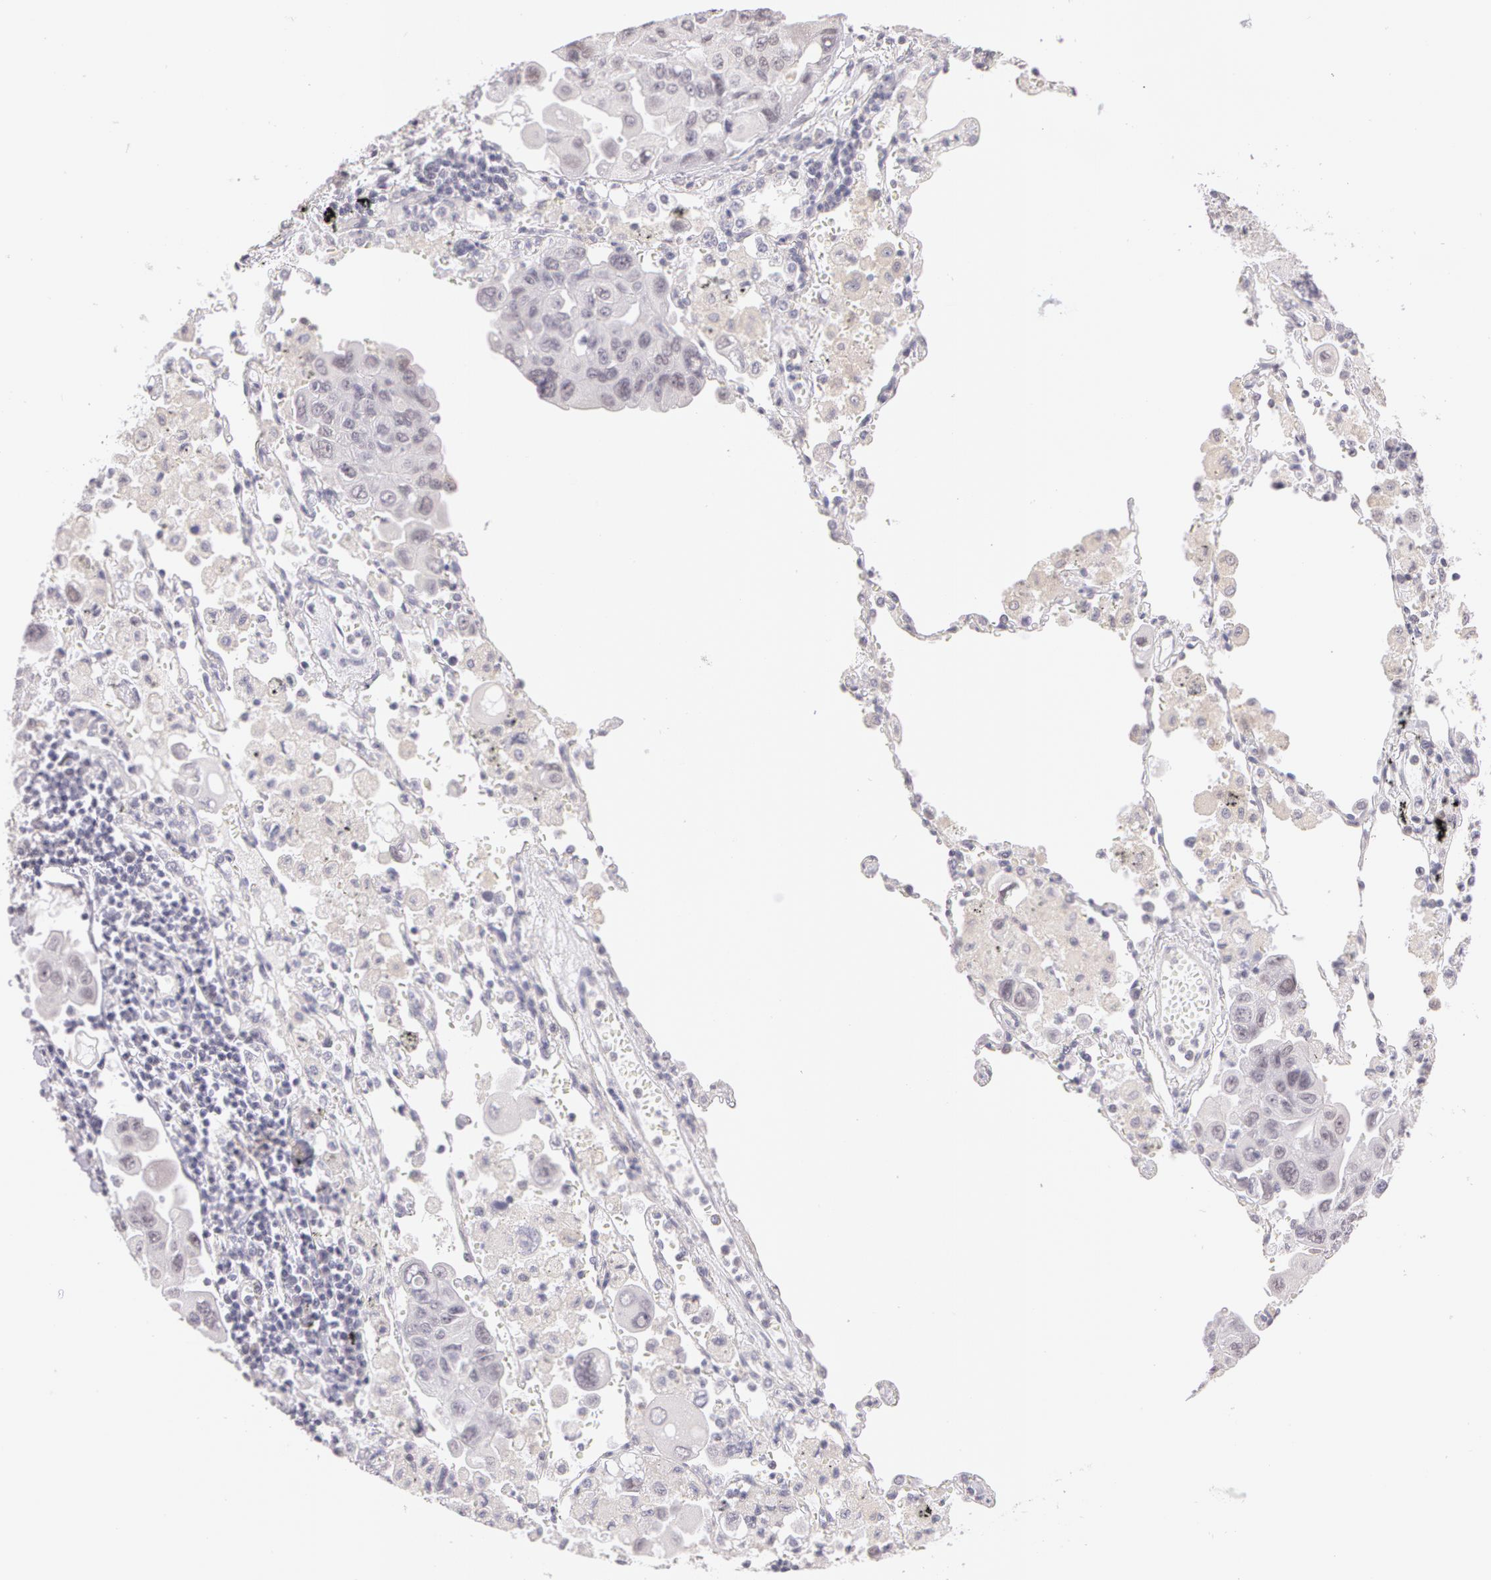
{"staining": {"intensity": "negative", "quantity": "none", "location": "none"}, "tissue": "lung cancer", "cell_type": "Tumor cells", "image_type": "cancer", "snomed": [{"axis": "morphology", "description": "Adenocarcinoma, NOS"}, {"axis": "topography", "description": "Lung"}], "caption": "Immunohistochemistry image of neoplastic tissue: human lung cancer stained with DAB (3,3'-diaminobenzidine) shows no significant protein positivity in tumor cells.", "gene": "ZNF597", "patient": {"sex": "male", "age": 64}}